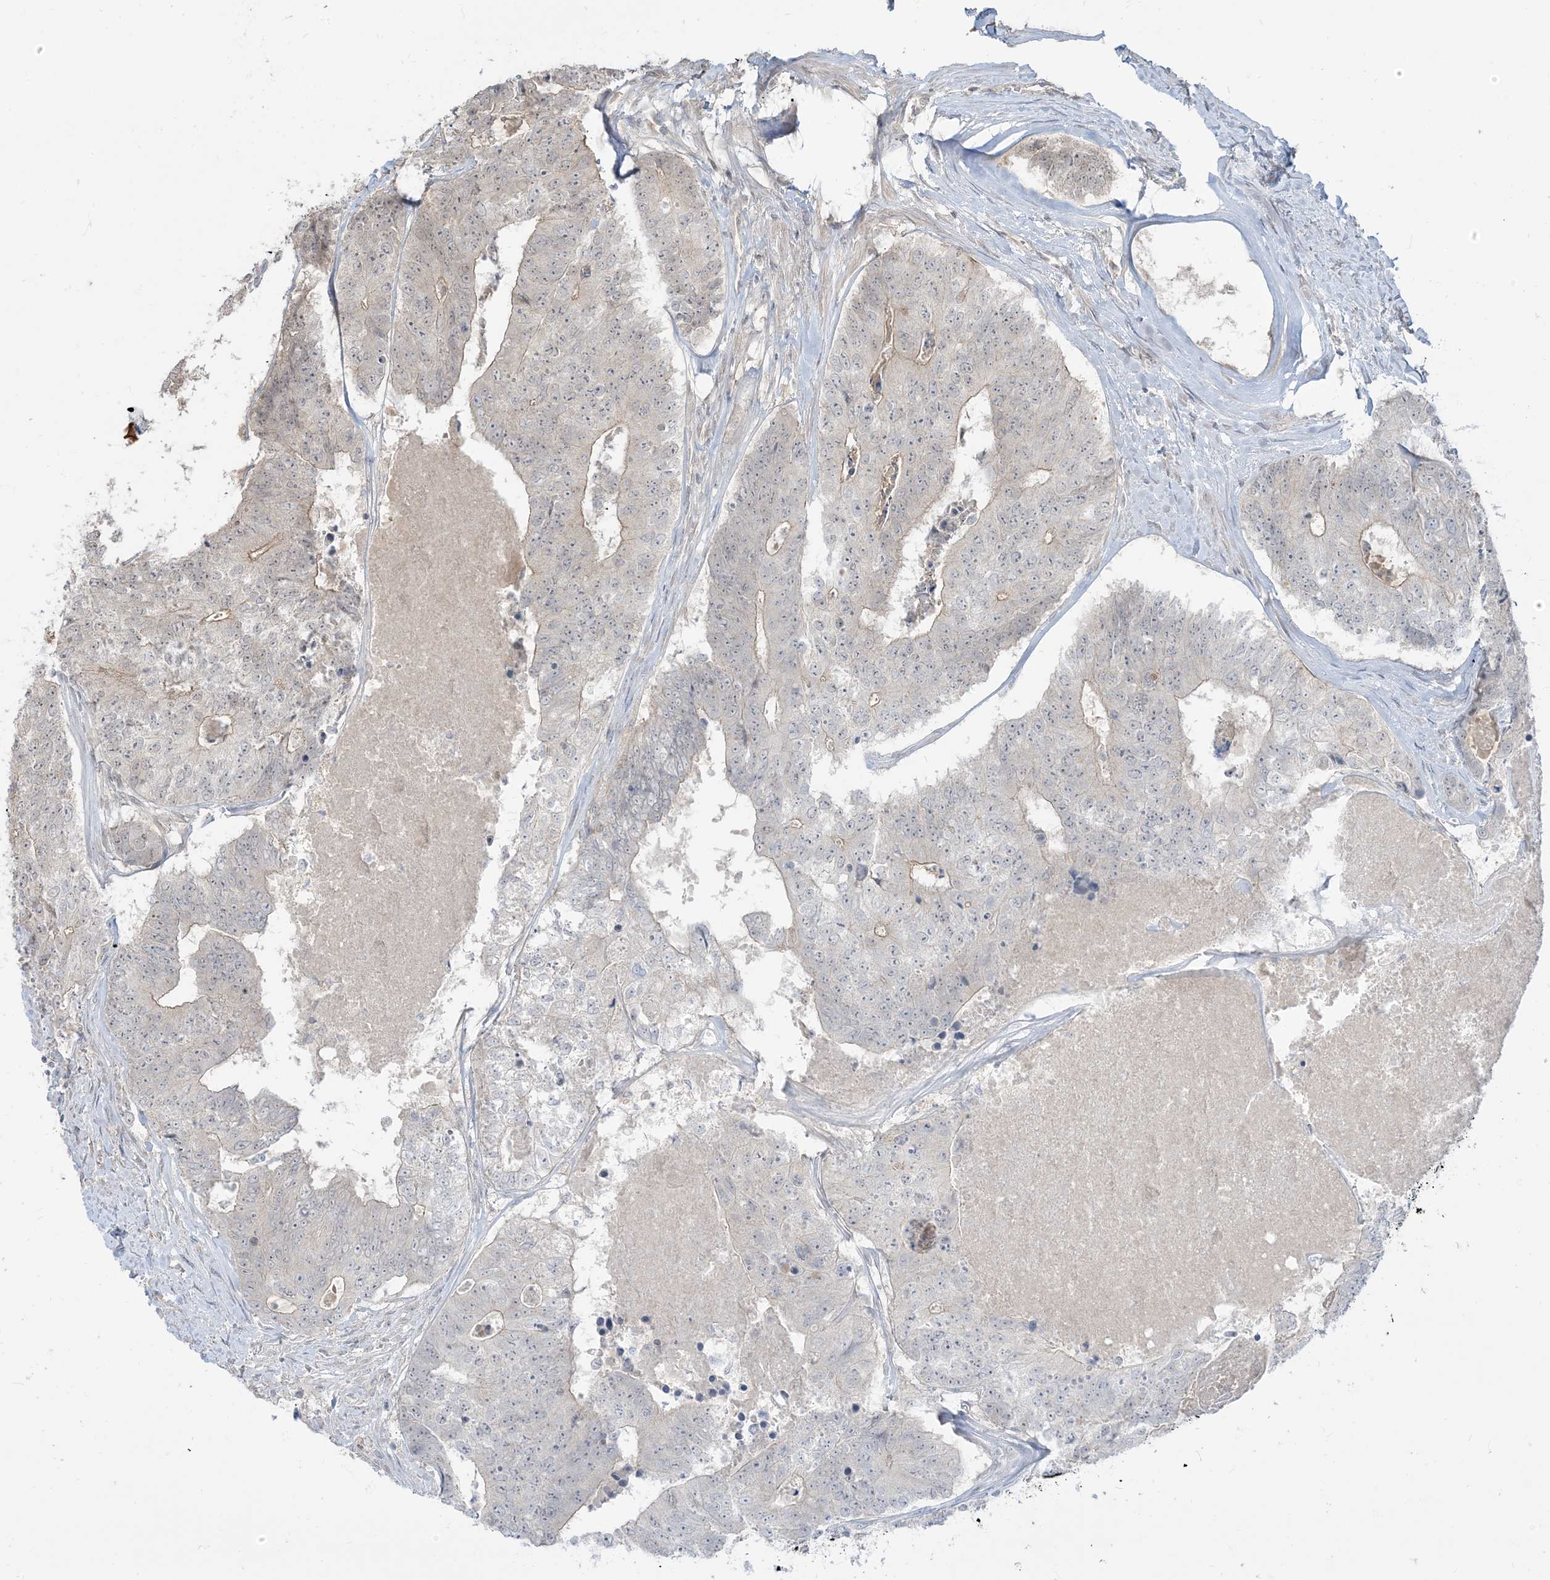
{"staining": {"intensity": "weak", "quantity": "<25%", "location": "cytoplasmic/membranous"}, "tissue": "colorectal cancer", "cell_type": "Tumor cells", "image_type": "cancer", "snomed": [{"axis": "morphology", "description": "Adenocarcinoma, NOS"}, {"axis": "topography", "description": "Colon"}], "caption": "An IHC photomicrograph of colorectal adenocarcinoma is shown. There is no staining in tumor cells of colorectal adenocarcinoma. (DAB (3,3'-diaminobenzidine) immunohistochemistry (IHC) visualized using brightfield microscopy, high magnification).", "gene": "TBCC", "patient": {"sex": "female", "age": 67}}